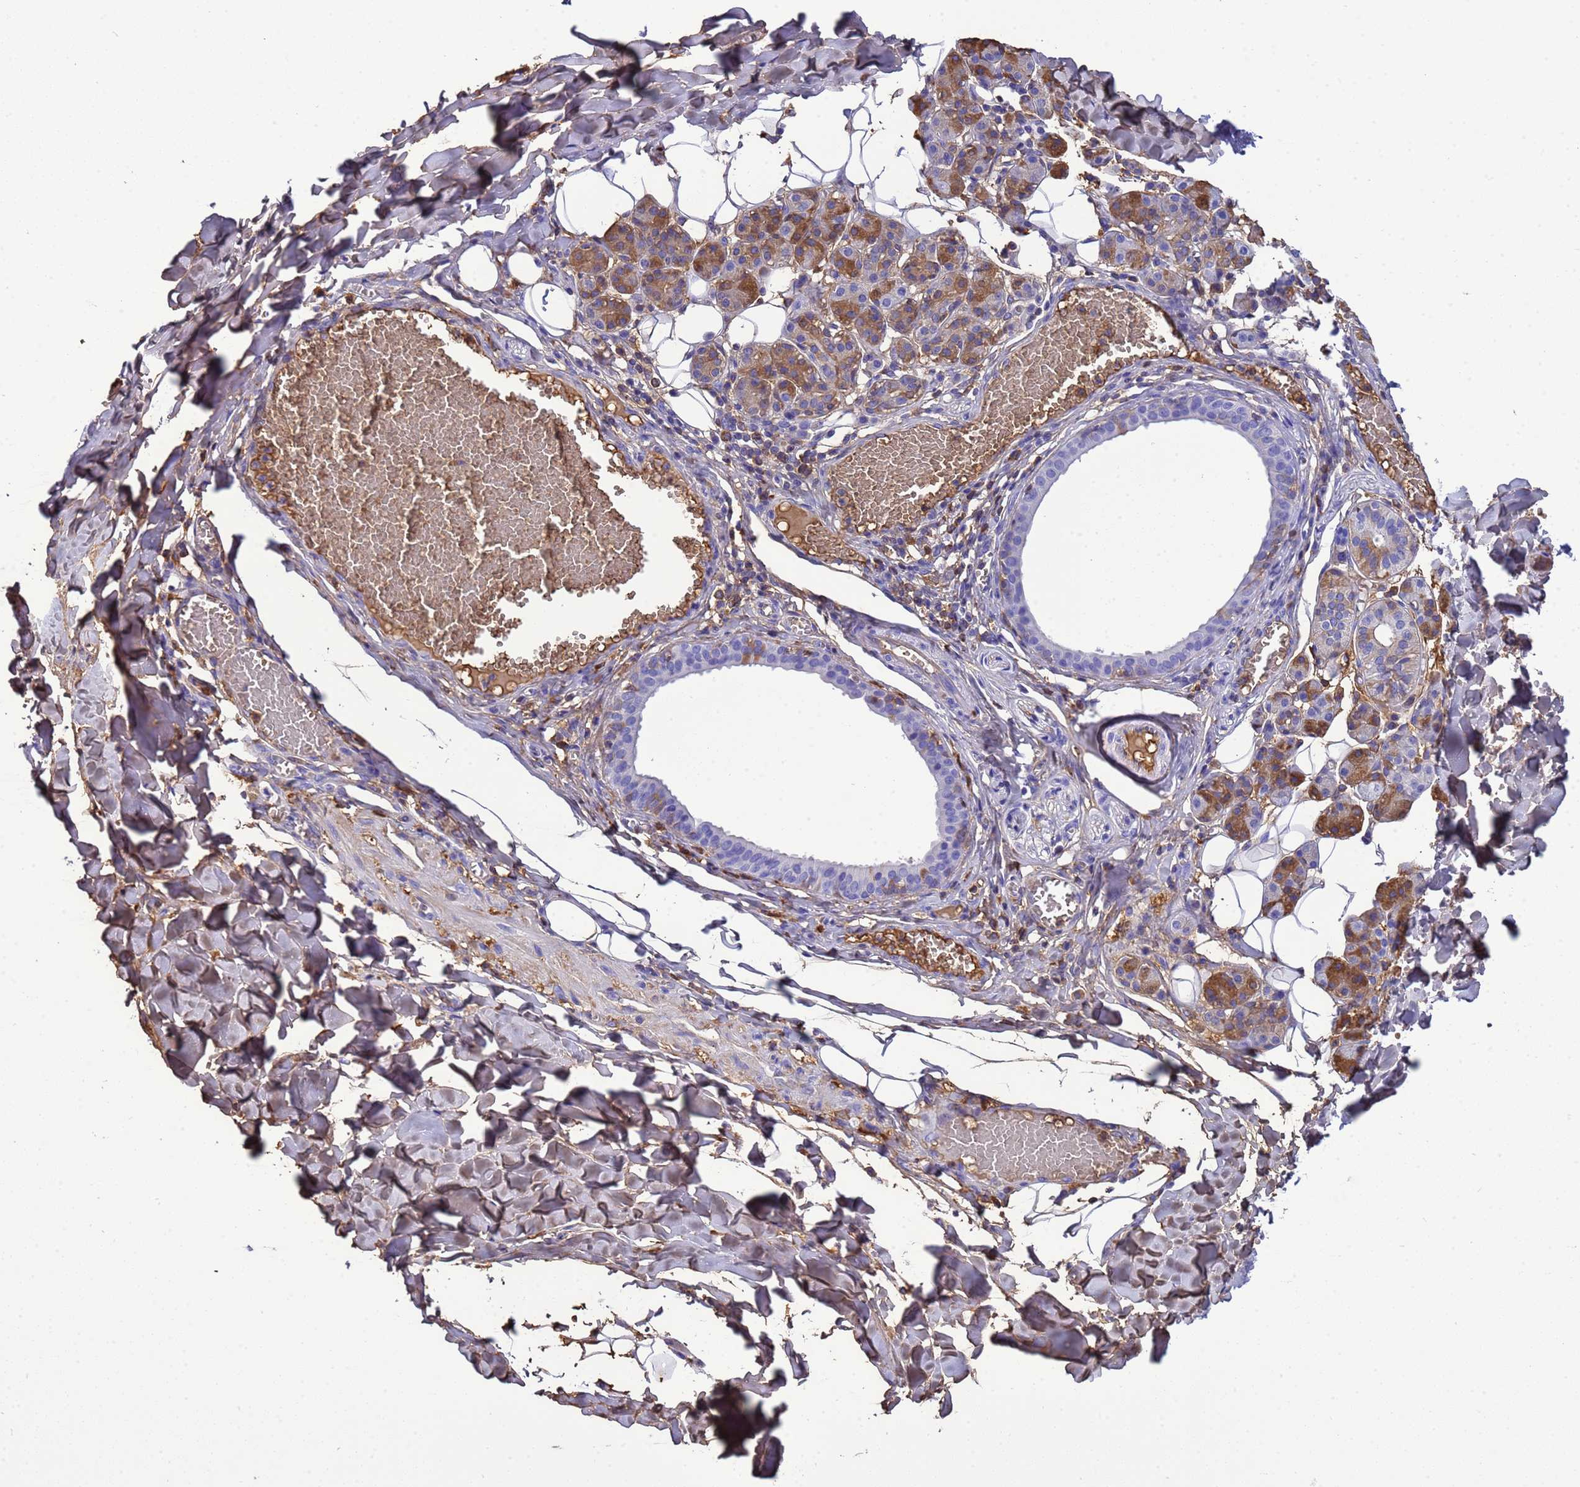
{"staining": {"intensity": "moderate", "quantity": "<25%", "location": "cytoplasmic/membranous"}, "tissue": "salivary gland", "cell_type": "Glandular cells", "image_type": "normal", "snomed": [{"axis": "morphology", "description": "Normal tissue, NOS"}, {"axis": "topography", "description": "Salivary gland"}], "caption": "Immunohistochemical staining of unremarkable human salivary gland displays moderate cytoplasmic/membranous protein positivity in about <25% of glandular cells.", "gene": "H1", "patient": {"sex": "female", "age": 33}}